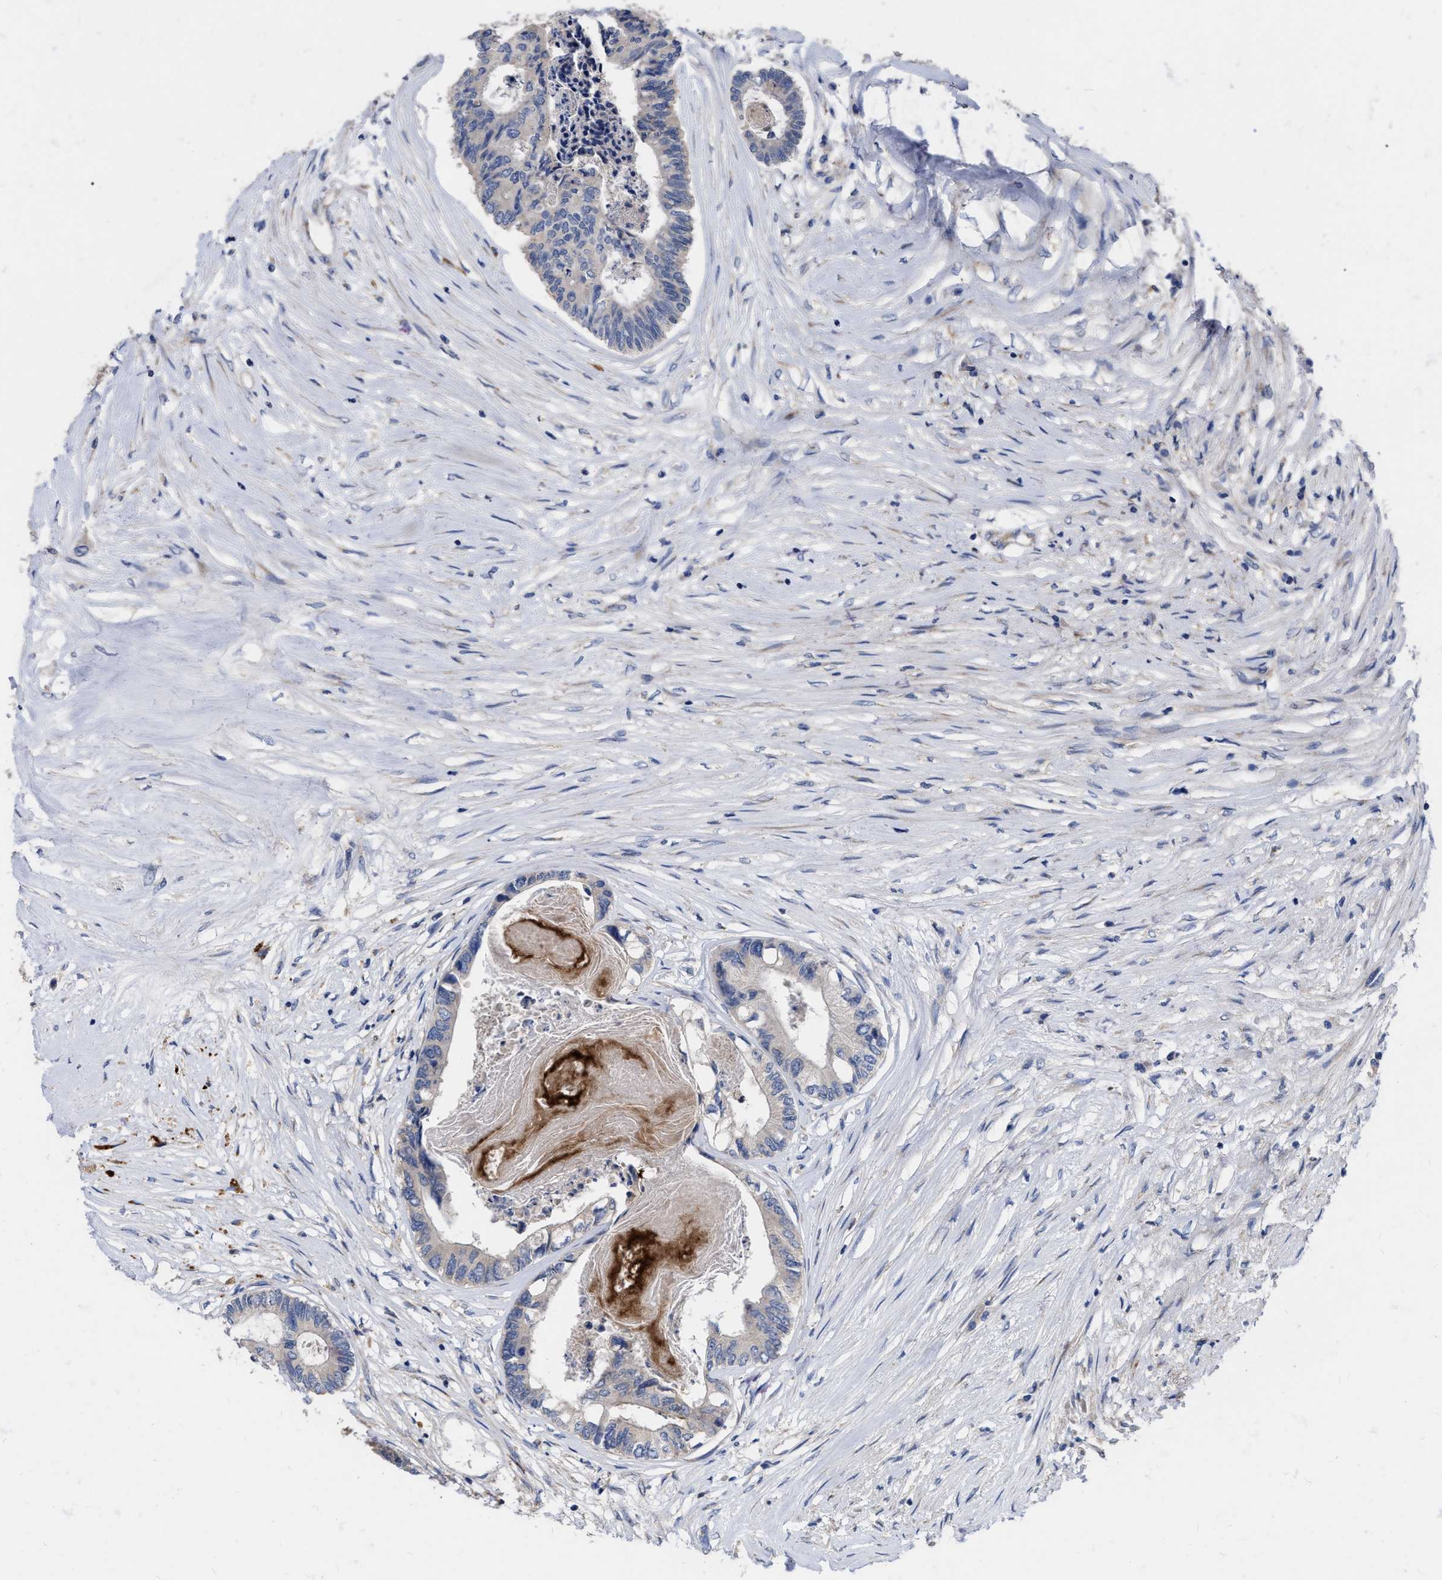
{"staining": {"intensity": "negative", "quantity": "none", "location": "none"}, "tissue": "colorectal cancer", "cell_type": "Tumor cells", "image_type": "cancer", "snomed": [{"axis": "morphology", "description": "Adenocarcinoma, NOS"}, {"axis": "topography", "description": "Rectum"}], "caption": "Immunohistochemistry micrograph of neoplastic tissue: adenocarcinoma (colorectal) stained with DAB (3,3'-diaminobenzidine) displays no significant protein expression in tumor cells.", "gene": "MLST8", "patient": {"sex": "male", "age": 63}}